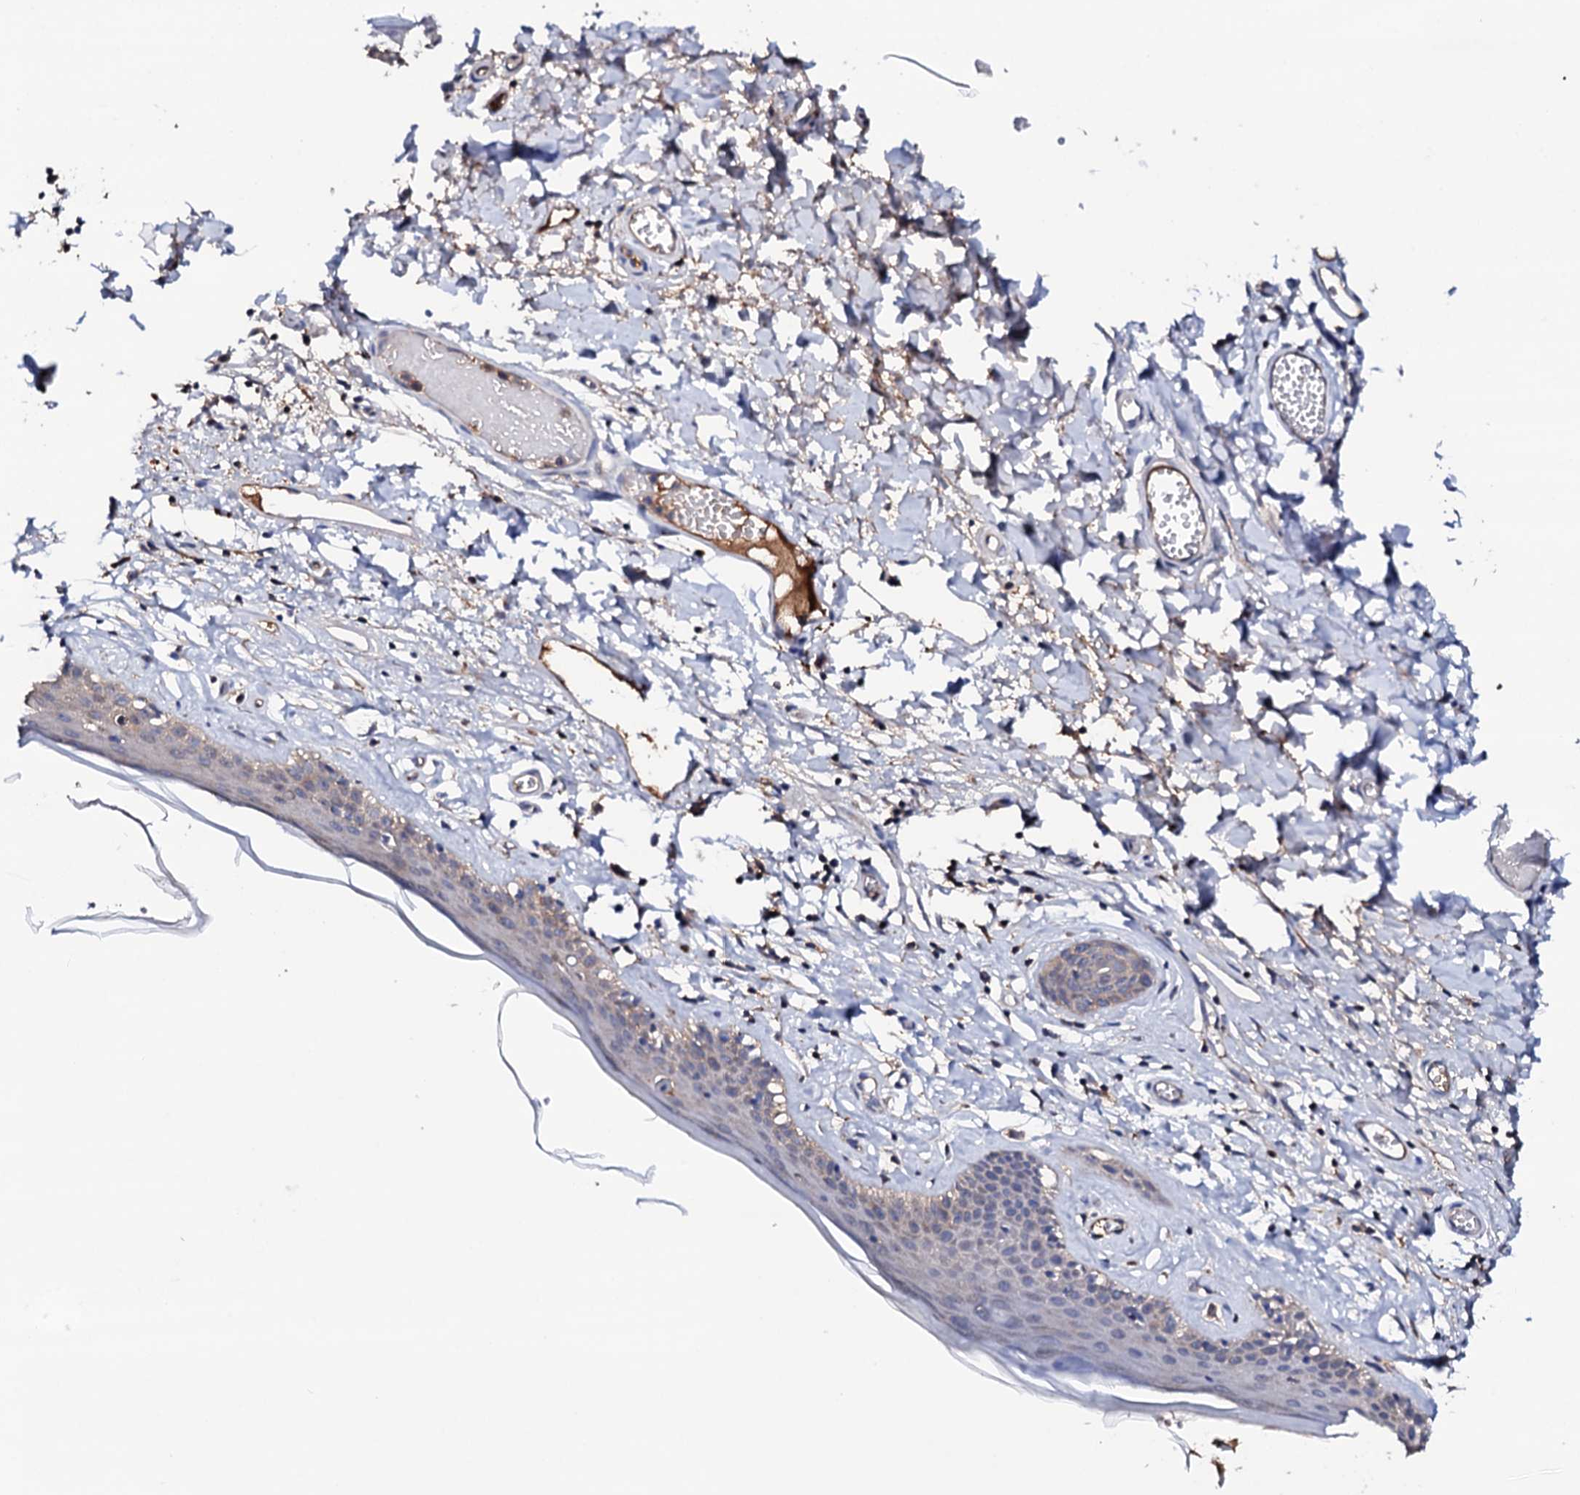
{"staining": {"intensity": "moderate", "quantity": "25%-75%", "location": "cytoplasmic/membranous"}, "tissue": "skin", "cell_type": "Epidermal cells", "image_type": "normal", "snomed": [{"axis": "morphology", "description": "Normal tissue, NOS"}, {"axis": "topography", "description": "Adipose tissue"}, {"axis": "topography", "description": "Vascular tissue"}, {"axis": "topography", "description": "Vulva"}, {"axis": "topography", "description": "Peripheral nerve tissue"}], "caption": "Moderate cytoplasmic/membranous positivity for a protein is appreciated in approximately 25%-75% of epidermal cells of normal skin using IHC.", "gene": "TCAF2C", "patient": {"sex": "female", "age": 86}}